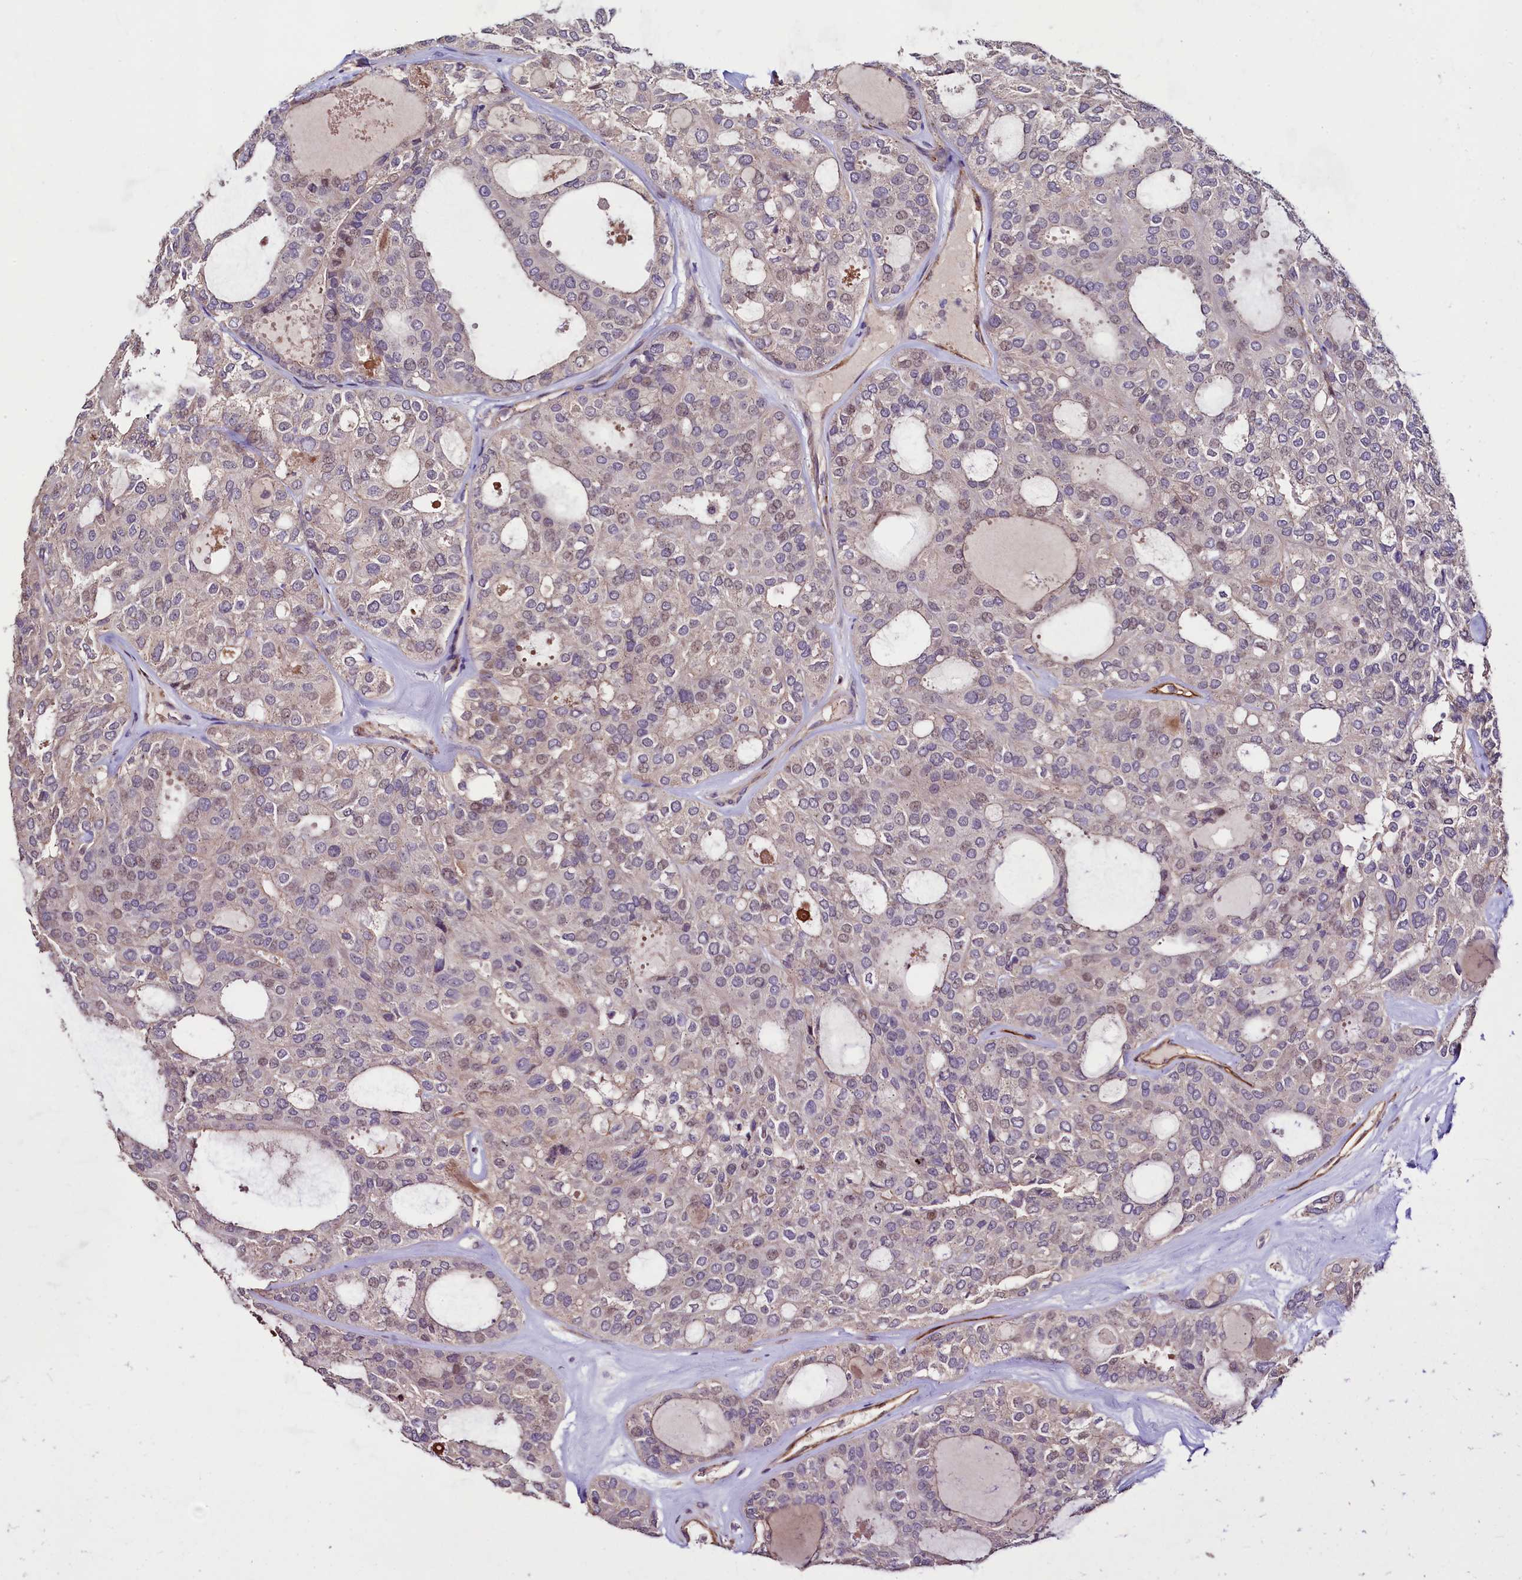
{"staining": {"intensity": "negative", "quantity": "none", "location": "none"}, "tissue": "thyroid cancer", "cell_type": "Tumor cells", "image_type": "cancer", "snomed": [{"axis": "morphology", "description": "Follicular adenoma carcinoma, NOS"}, {"axis": "topography", "description": "Thyroid gland"}], "caption": "The micrograph shows no significant positivity in tumor cells of follicular adenoma carcinoma (thyroid).", "gene": "PALM", "patient": {"sex": "male", "age": 75}}